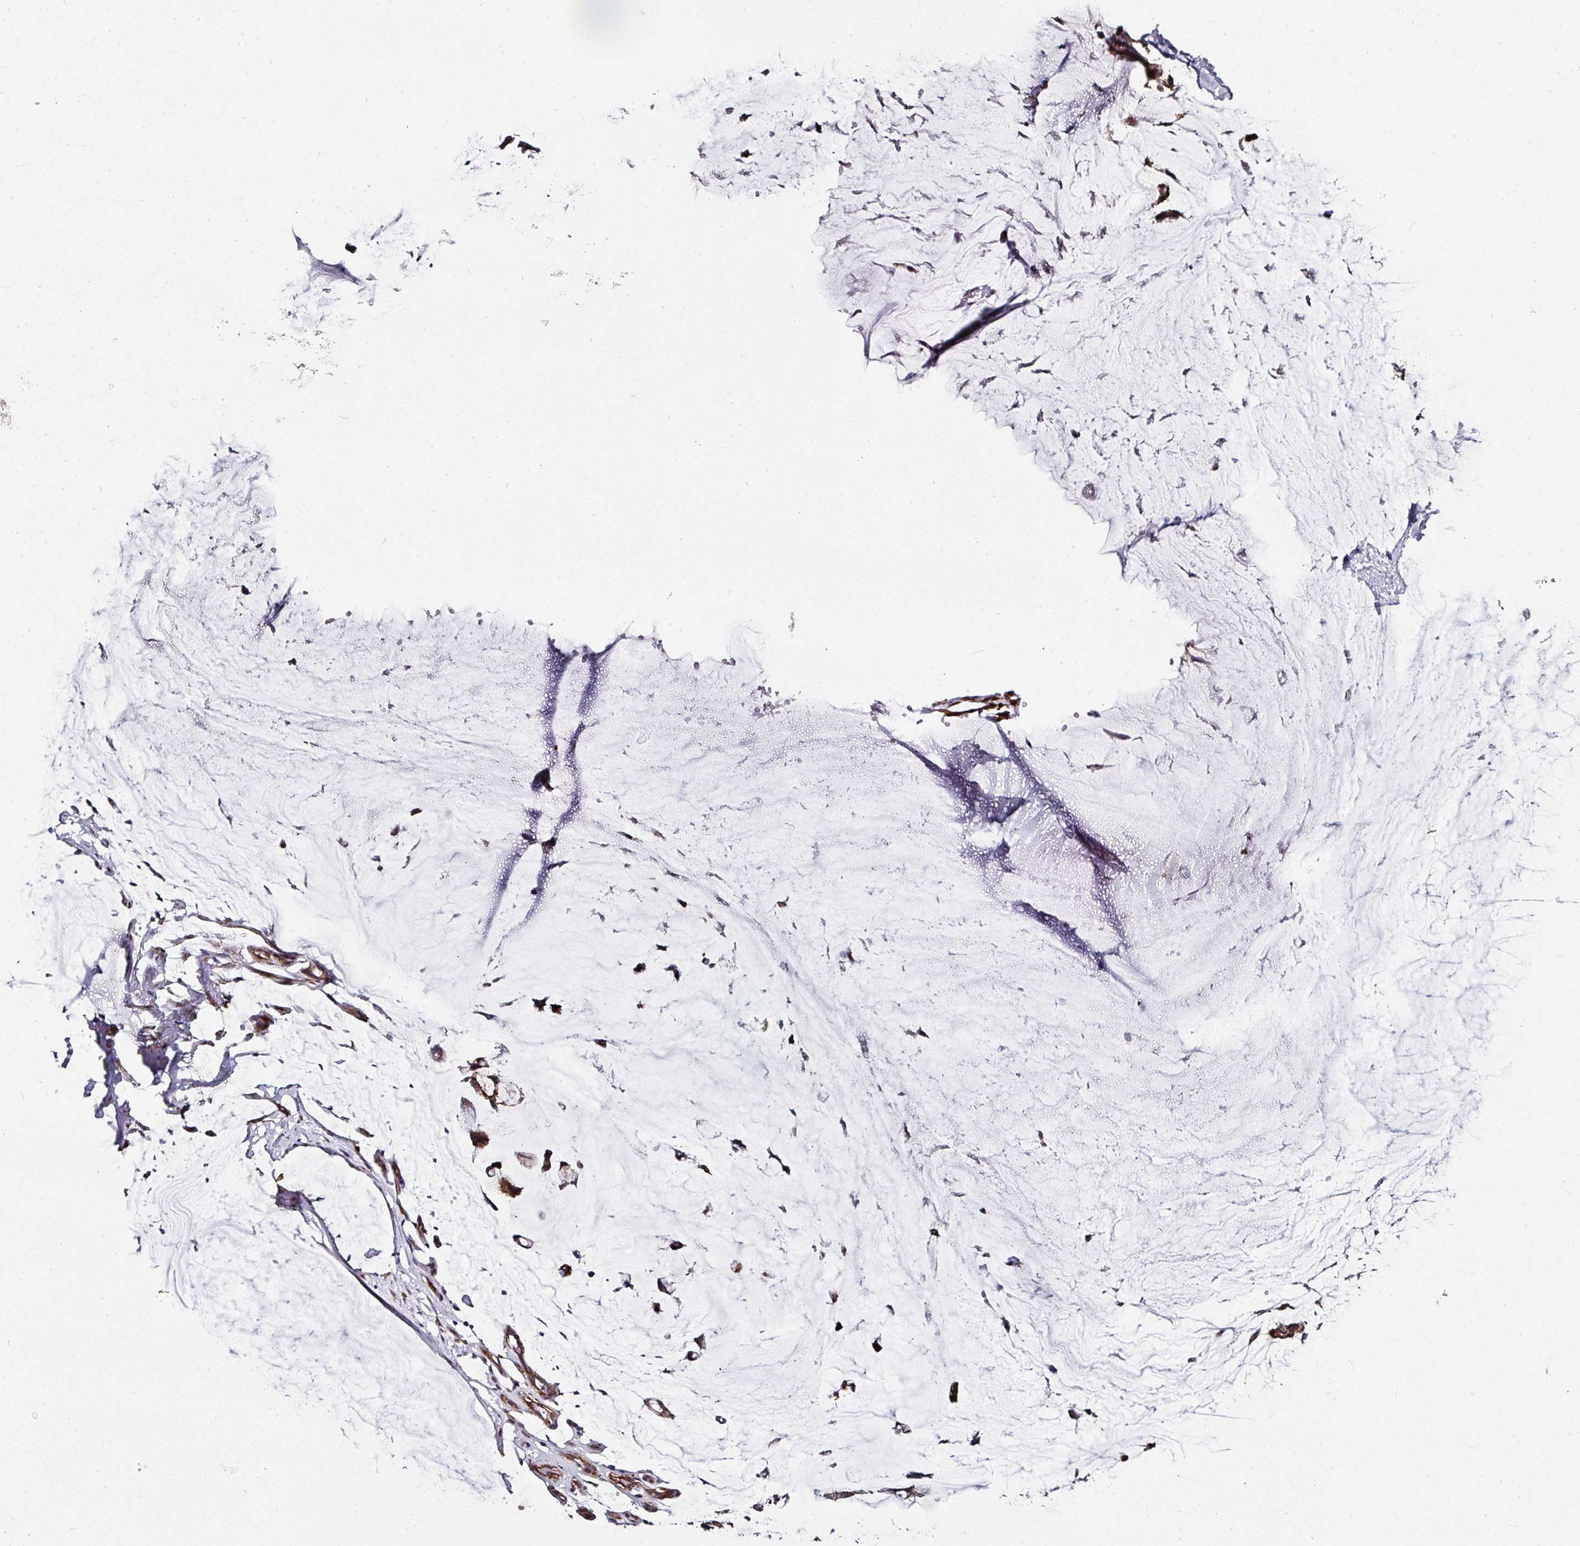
{"staining": {"intensity": "moderate", "quantity": "25%-75%", "location": "cytoplasmic/membranous"}, "tissue": "ovarian cancer", "cell_type": "Tumor cells", "image_type": "cancer", "snomed": [{"axis": "morphology", "description": "Cystadenocarcinoma, mucinous, NOS"}, {"axis": "topography", "description": "Ovary"}], "caption": "A high-resolution photomicrograph shows immunohistochemistry staining of ovarian cancer (mucinous cystadenocarcinoma), which reveals moderate cytoplasmic/membranous positivity in approximately 25%-75% of tumor cells. The staining was performed using DAB (3,3'-diaminobenzidine) to visualize the protein expression in brown, while the nuclei were stained in blue with hematoxylin (Magnification: 20x).", "gene": "BEND5", "patient": {"sex": "female", "age": 39}}